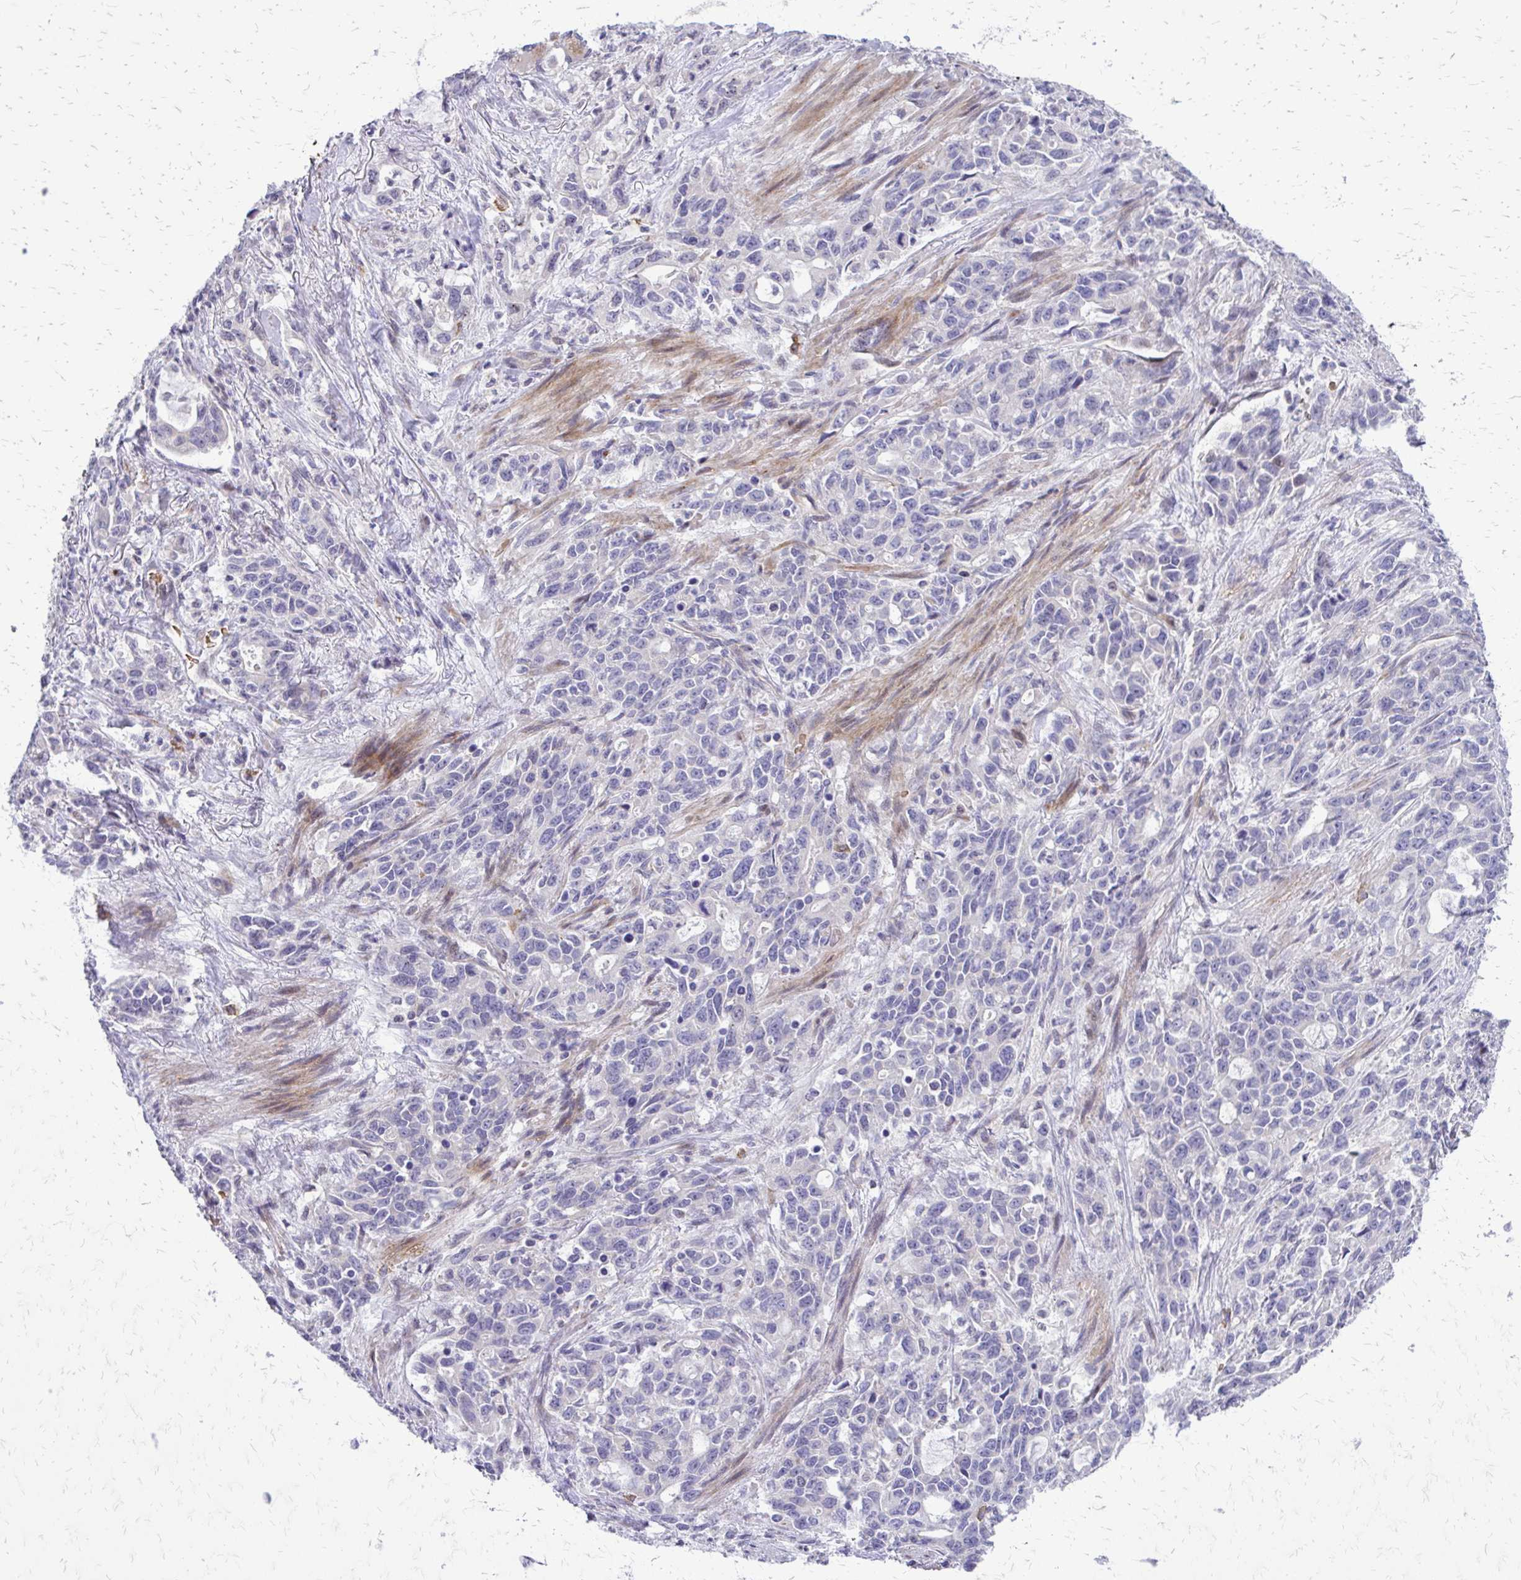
{"staining": {"intensity": "negative", "quantity": "none", "location": "none"}, "tissue": "stomach cancer", "cell_type": "Tumor cells", "image_type": "cancer", "snomed": [{"axis": "morphology", "description": "Adenocarcinoma, NOS"}, {"axis": "topography", "description": "Stomach, upper"}], "caption": "Image shows no significant protein staining in tumor cells of stomach cancer (adenocarcinoma).", "gene": "FUNDC2", "patient": {"sex": "male", "age": 85}}